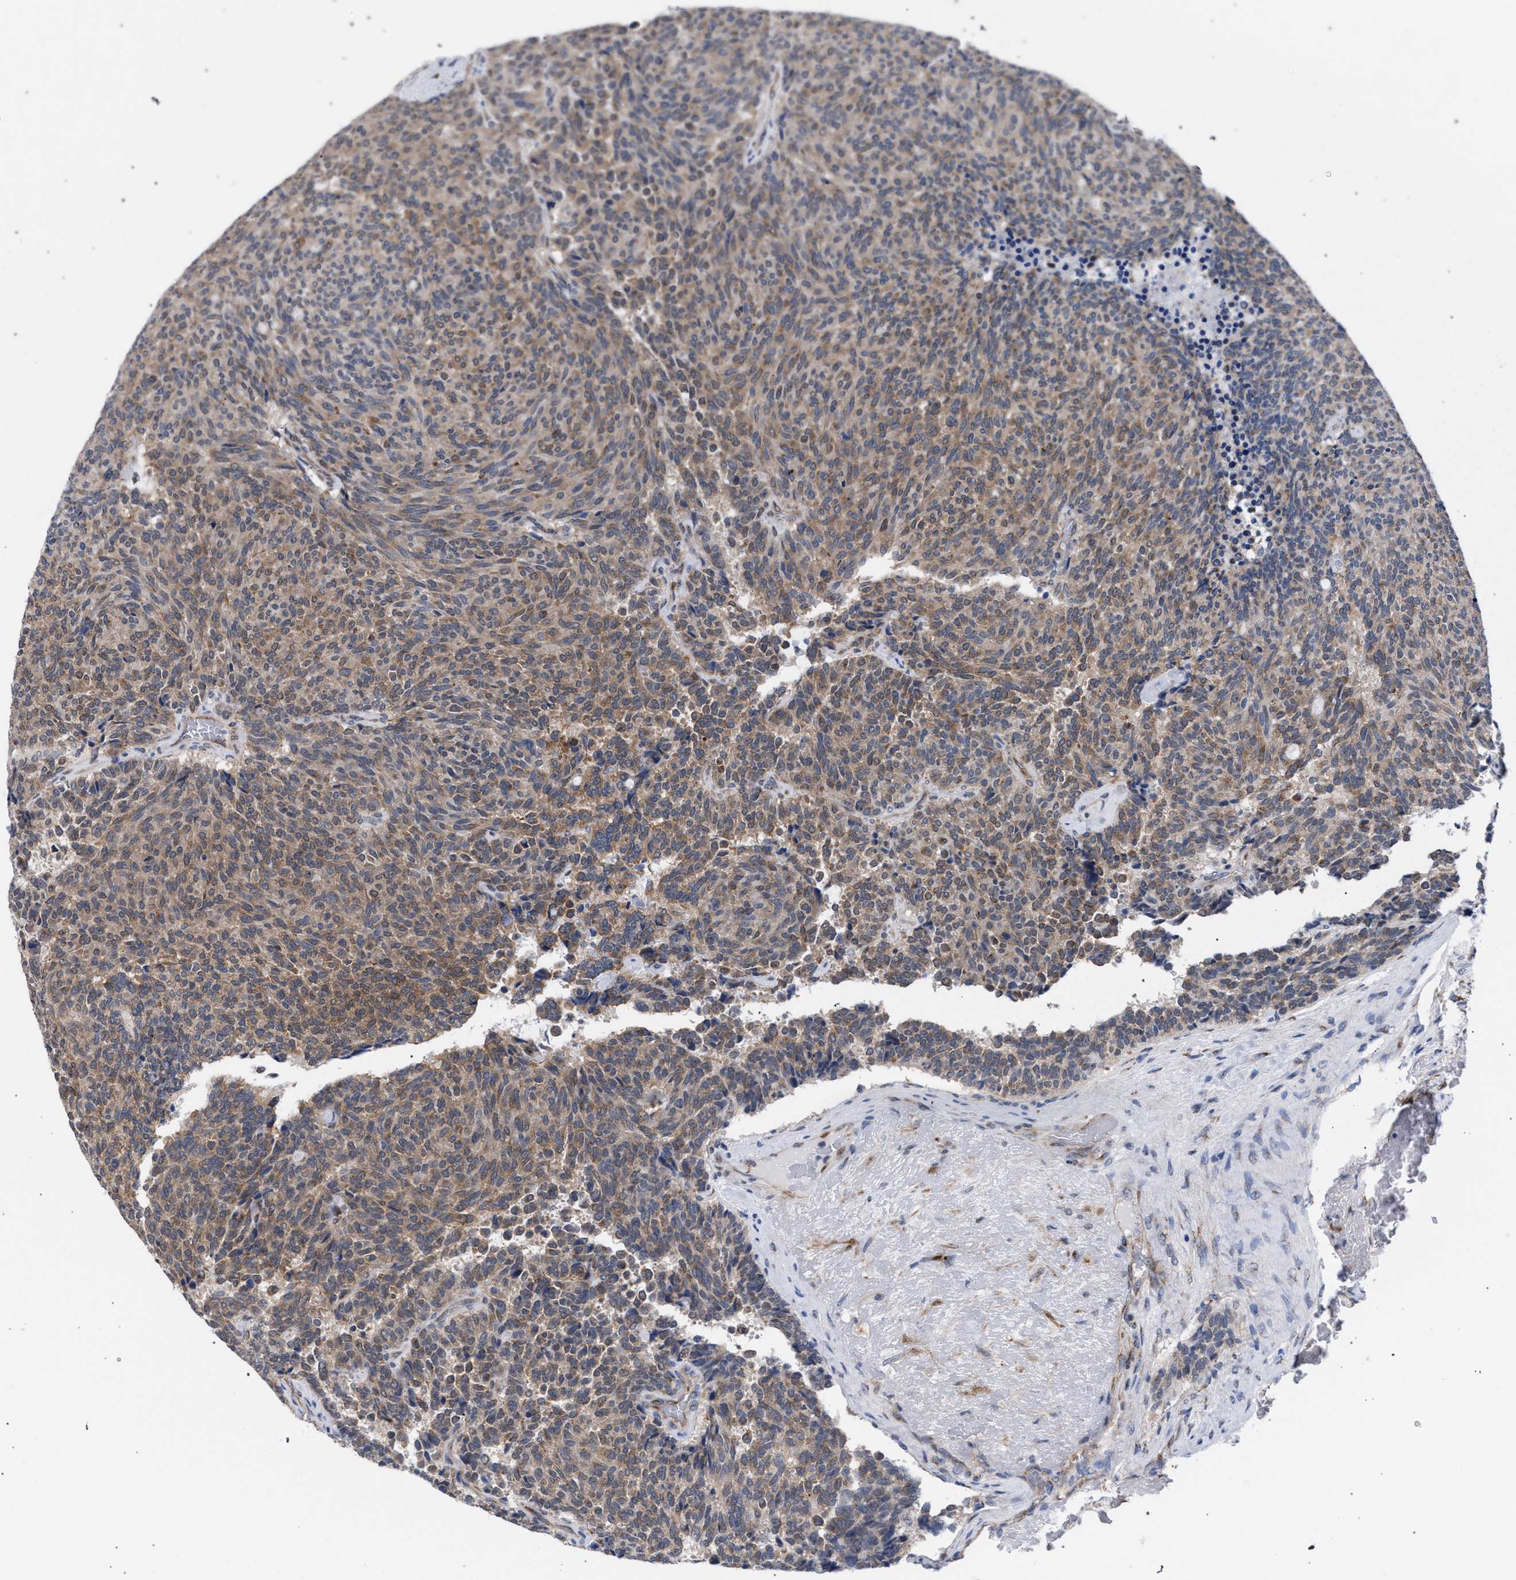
{"staining": {"intensity": "moderate", "quantity": "25%-75%", "location": "cytoplasmic/membranous"}, "tissue": "carcinoid", "cell_type": "Tumor cells", "image_type": "cancer", "snomed": [{"axis": "morphology", "description": "Carcinoid, malignant, NOS"}, {"axis": "topography", "description": "Pancreas"}], "caption": "IHC histopathology image of human carcinoid stained for a protein (brown), which displays medium levels of moderate cytoplasmic/membranous positivity in approximately 25%-75% of tumor cells.", "gene": "GOLGA2", "patient": {"sex": "female", "age": 54}}